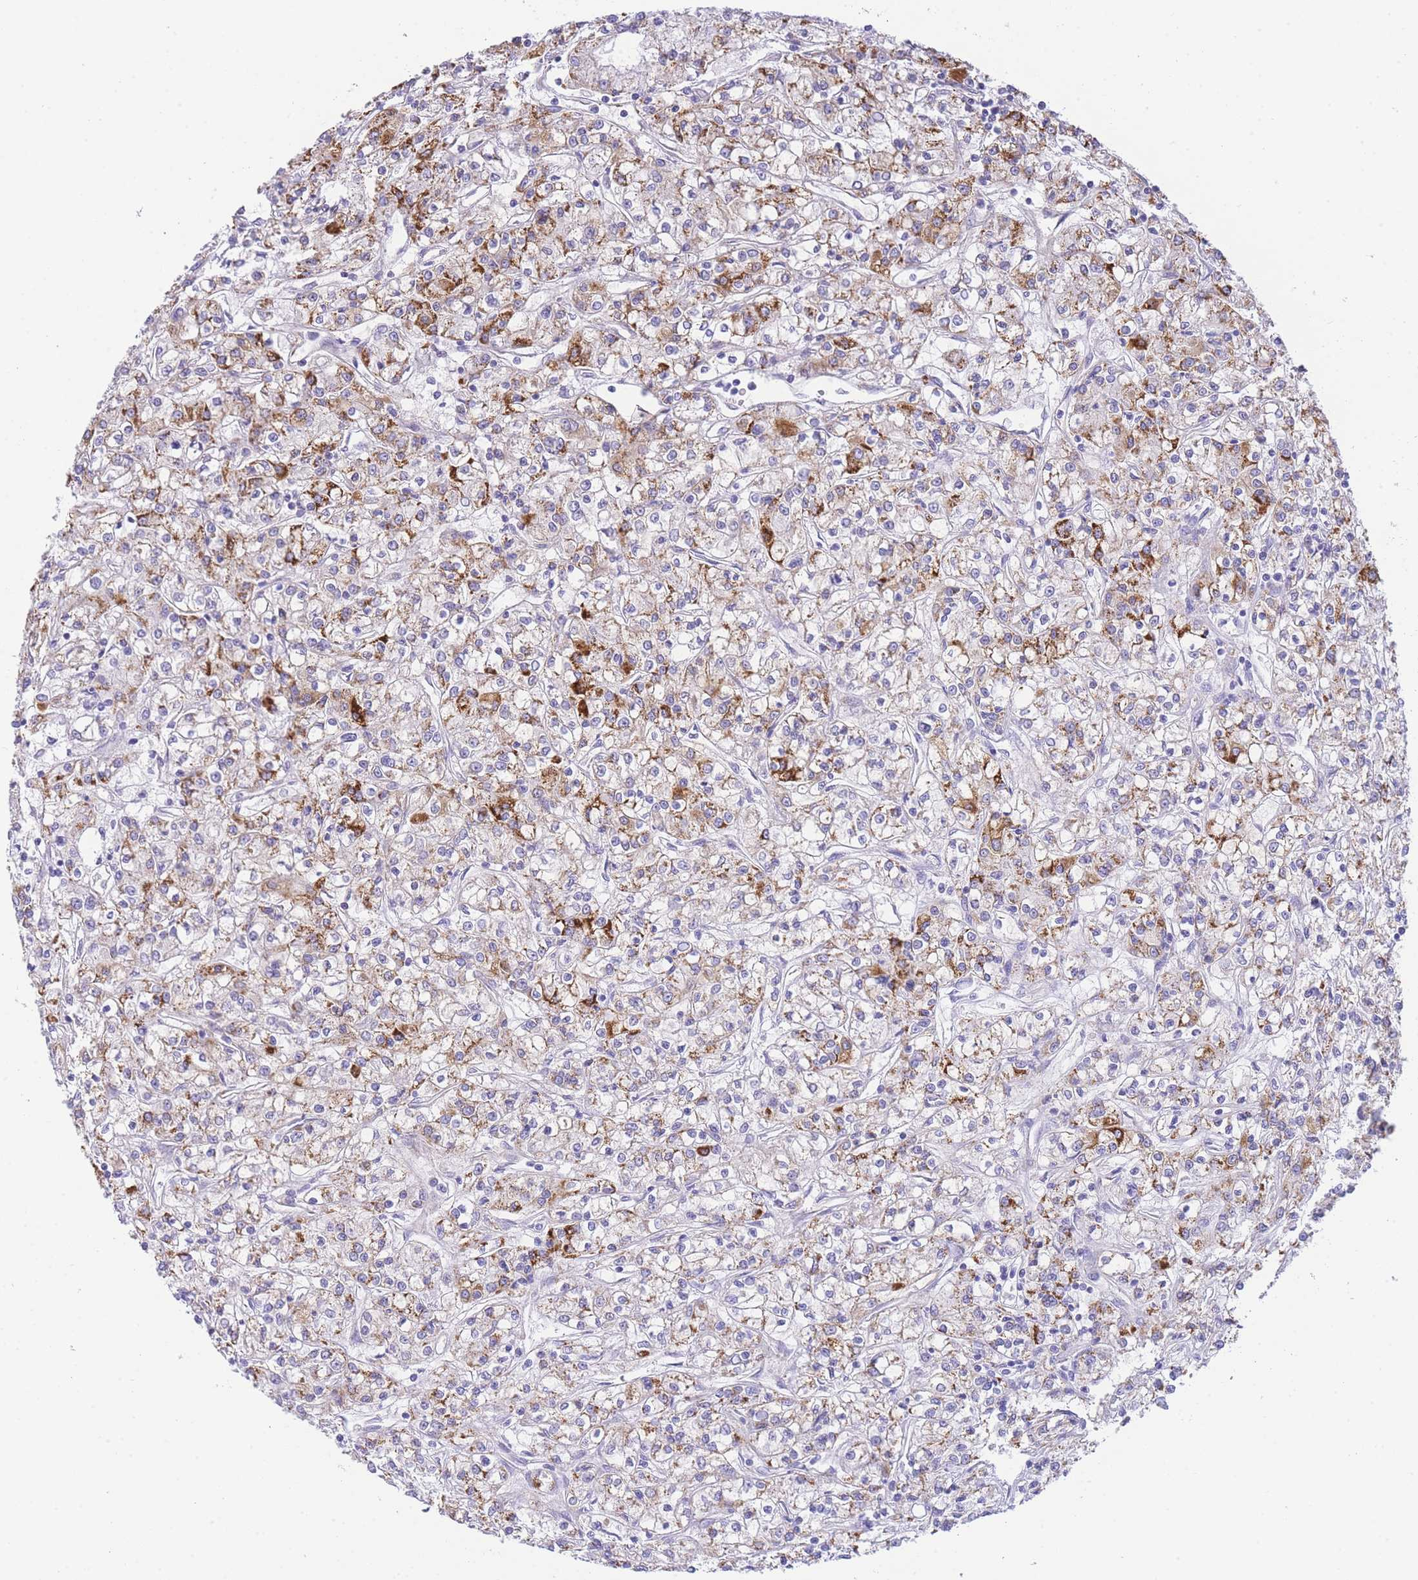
{"staining": {"intensity": "moderate", "quantity": "25%-75%", "location": "cytoplasmic/membranous"}, "tissue": "renal cancer", "cell_type": "Tumor cells", "image_type": "cancer", "snomed": [{"axis": "morphology", "description": "Adenocarcinoma, NOS"}, {"axis": "topography", "description": "Kidney"}], "caption": "An IHC micrograph of neoplastic tissue is shown. Protein staining in brown highlights moderate cytoplasmic/membranous positivity in renal adenocarcinoma within tumor cells.", "gene": "ACSM4", "patient": {"sex": "female", "age": 59}}